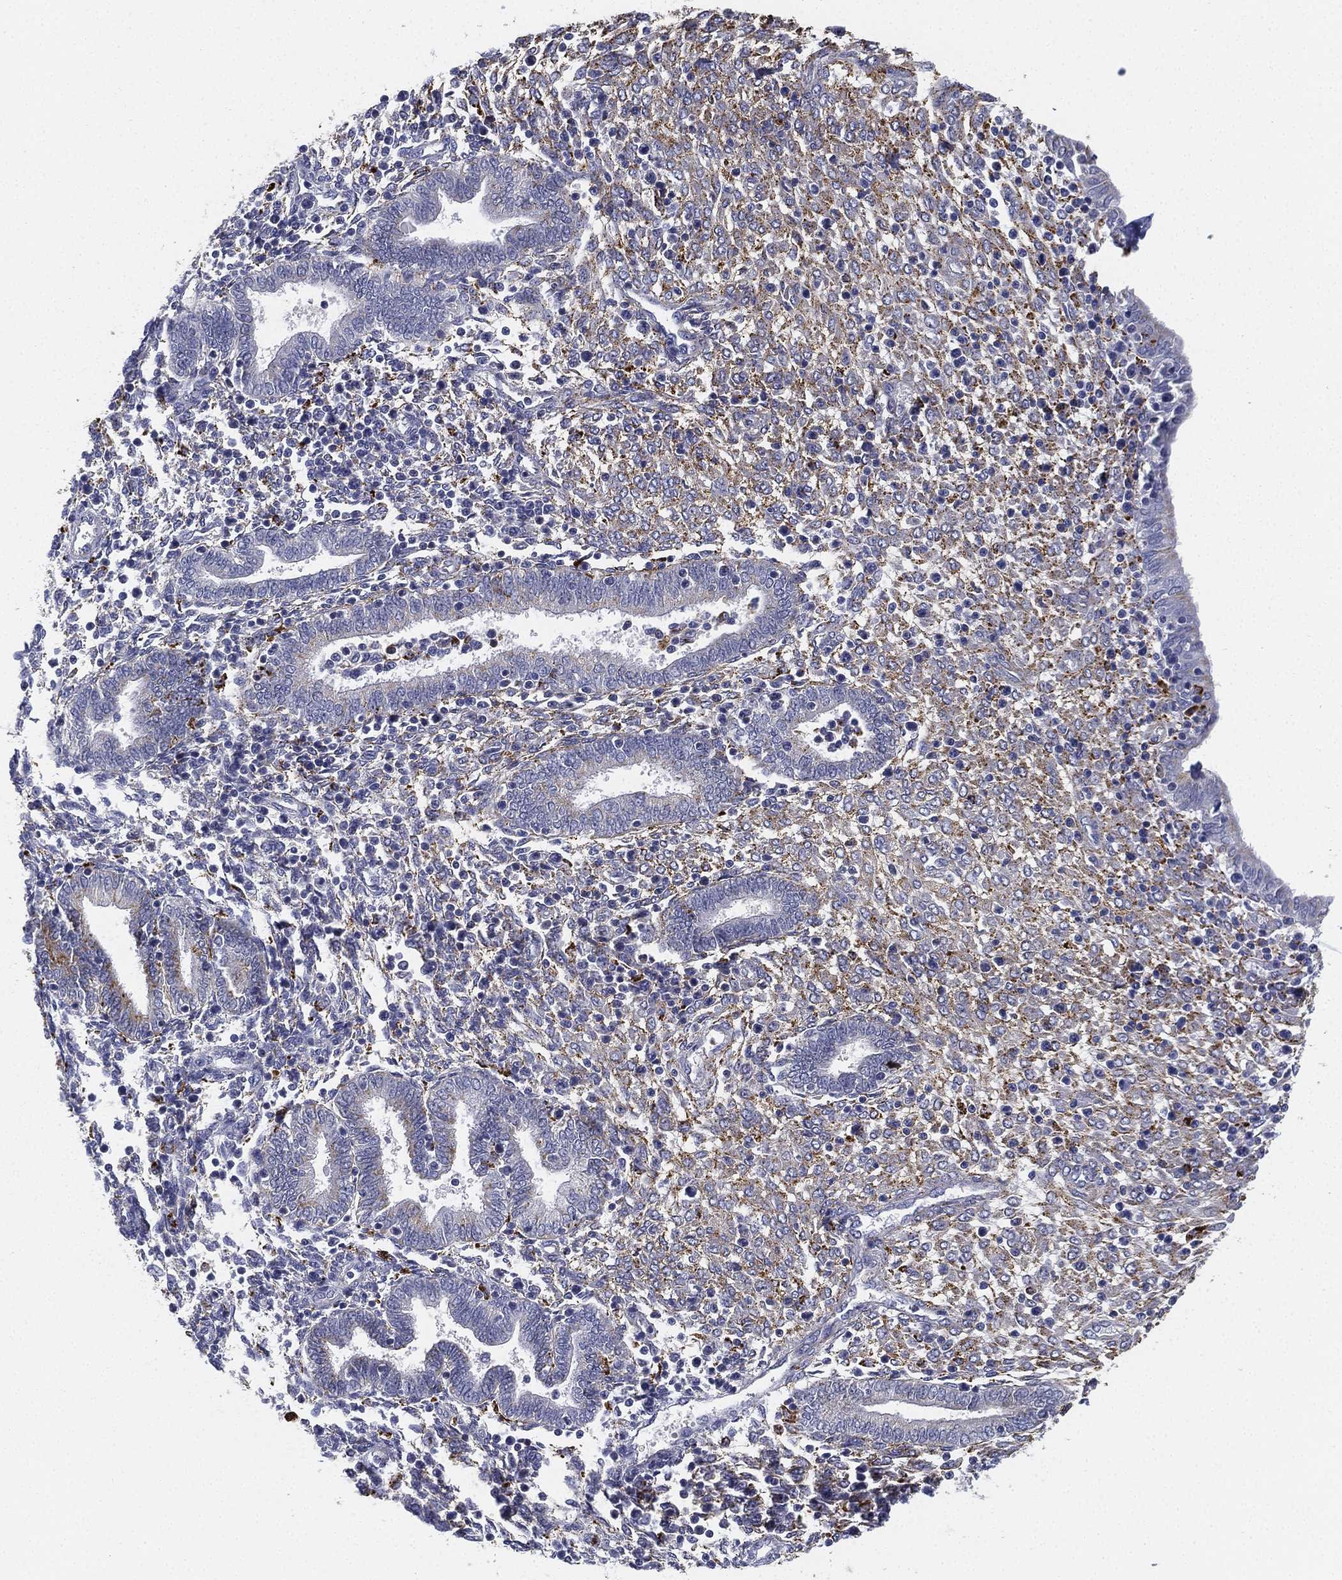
{"staining": {"intensity": "negative", "quantity": "none", "location": "none"}, "tissue": "endometrium", "cell_type": "Cells in endometrial stroma", "image_type": "normal", "snomed": [{"axis": "morphology", "description": "Normal tissue, NOS"}, {"axis": "topography", "description": "Endometrium"}], "caption": "IHC photomicrograph of normal human endometrium stained for a protein (brown), which shows no expression in cells in endometrial stroma. (Brightfield microscopy of DAB (3,3'-diaminobenzidine) immunohistochemistry (IHC) at high magnification).", "gene": "NPC2", "patient": {"sex": "female", "age": 42}}